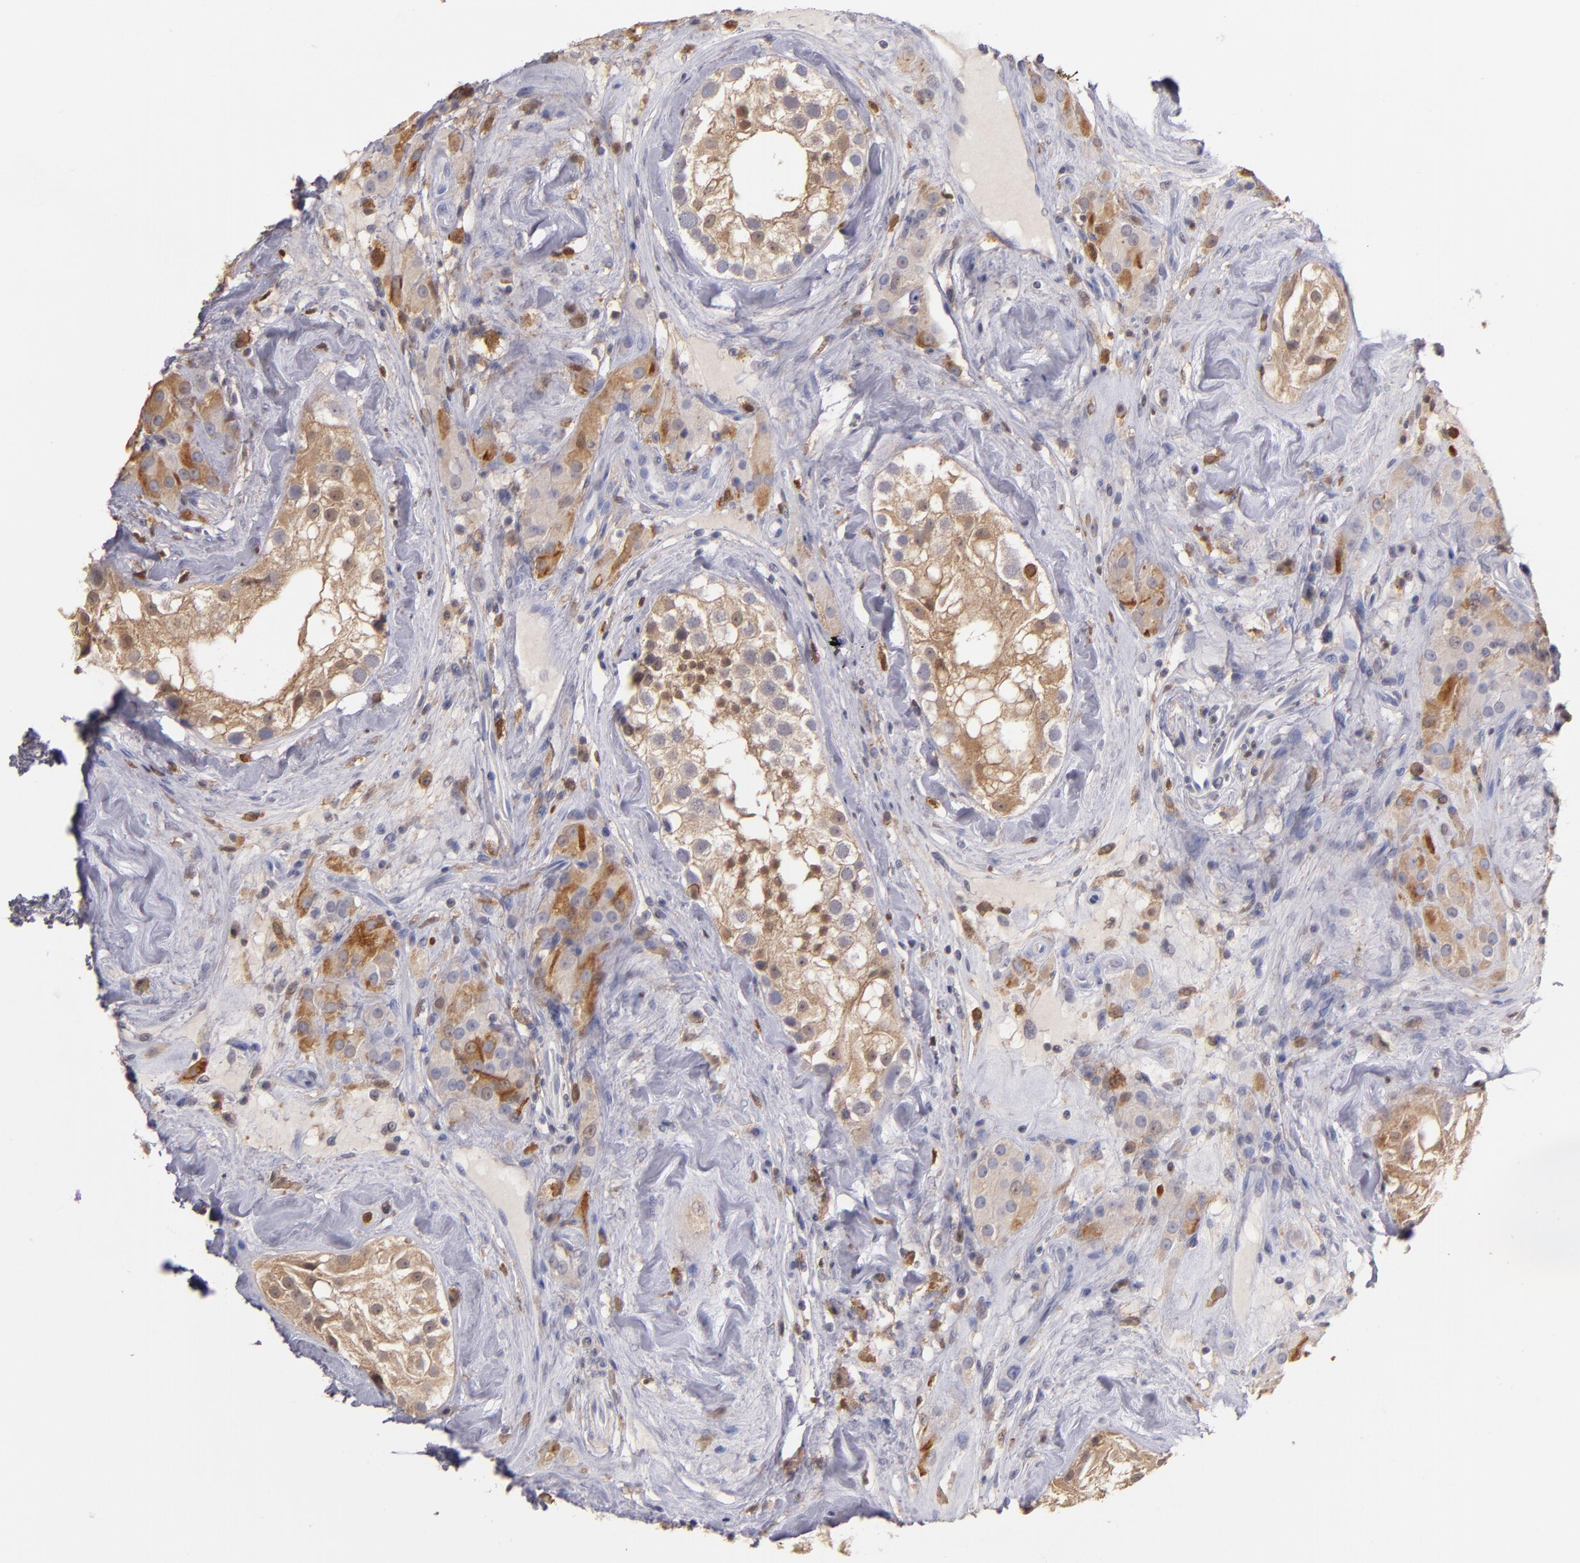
{"staining": {"intensity": "weak", "quantity": "25%-75%", "location": "cytoplasmic/membranous"}, "tissue": "testis", "cell_type": "Cells in seminiferous ducts", "image_type": "normal", "snomed": [{"axis": "morphology", "description": "Normal tissue, NOS"}, {"axis": "topography", "description": "Testis"}], "caption": "This photomicrograph shows immunohistochemistry staining of normal human testis, with low weak cytoplasmic/membranous staining in about 25%-75% of cells in seminiferous ducts.", "gene": "PRKCD", "patient": {"sex": "male", "age": 46}}